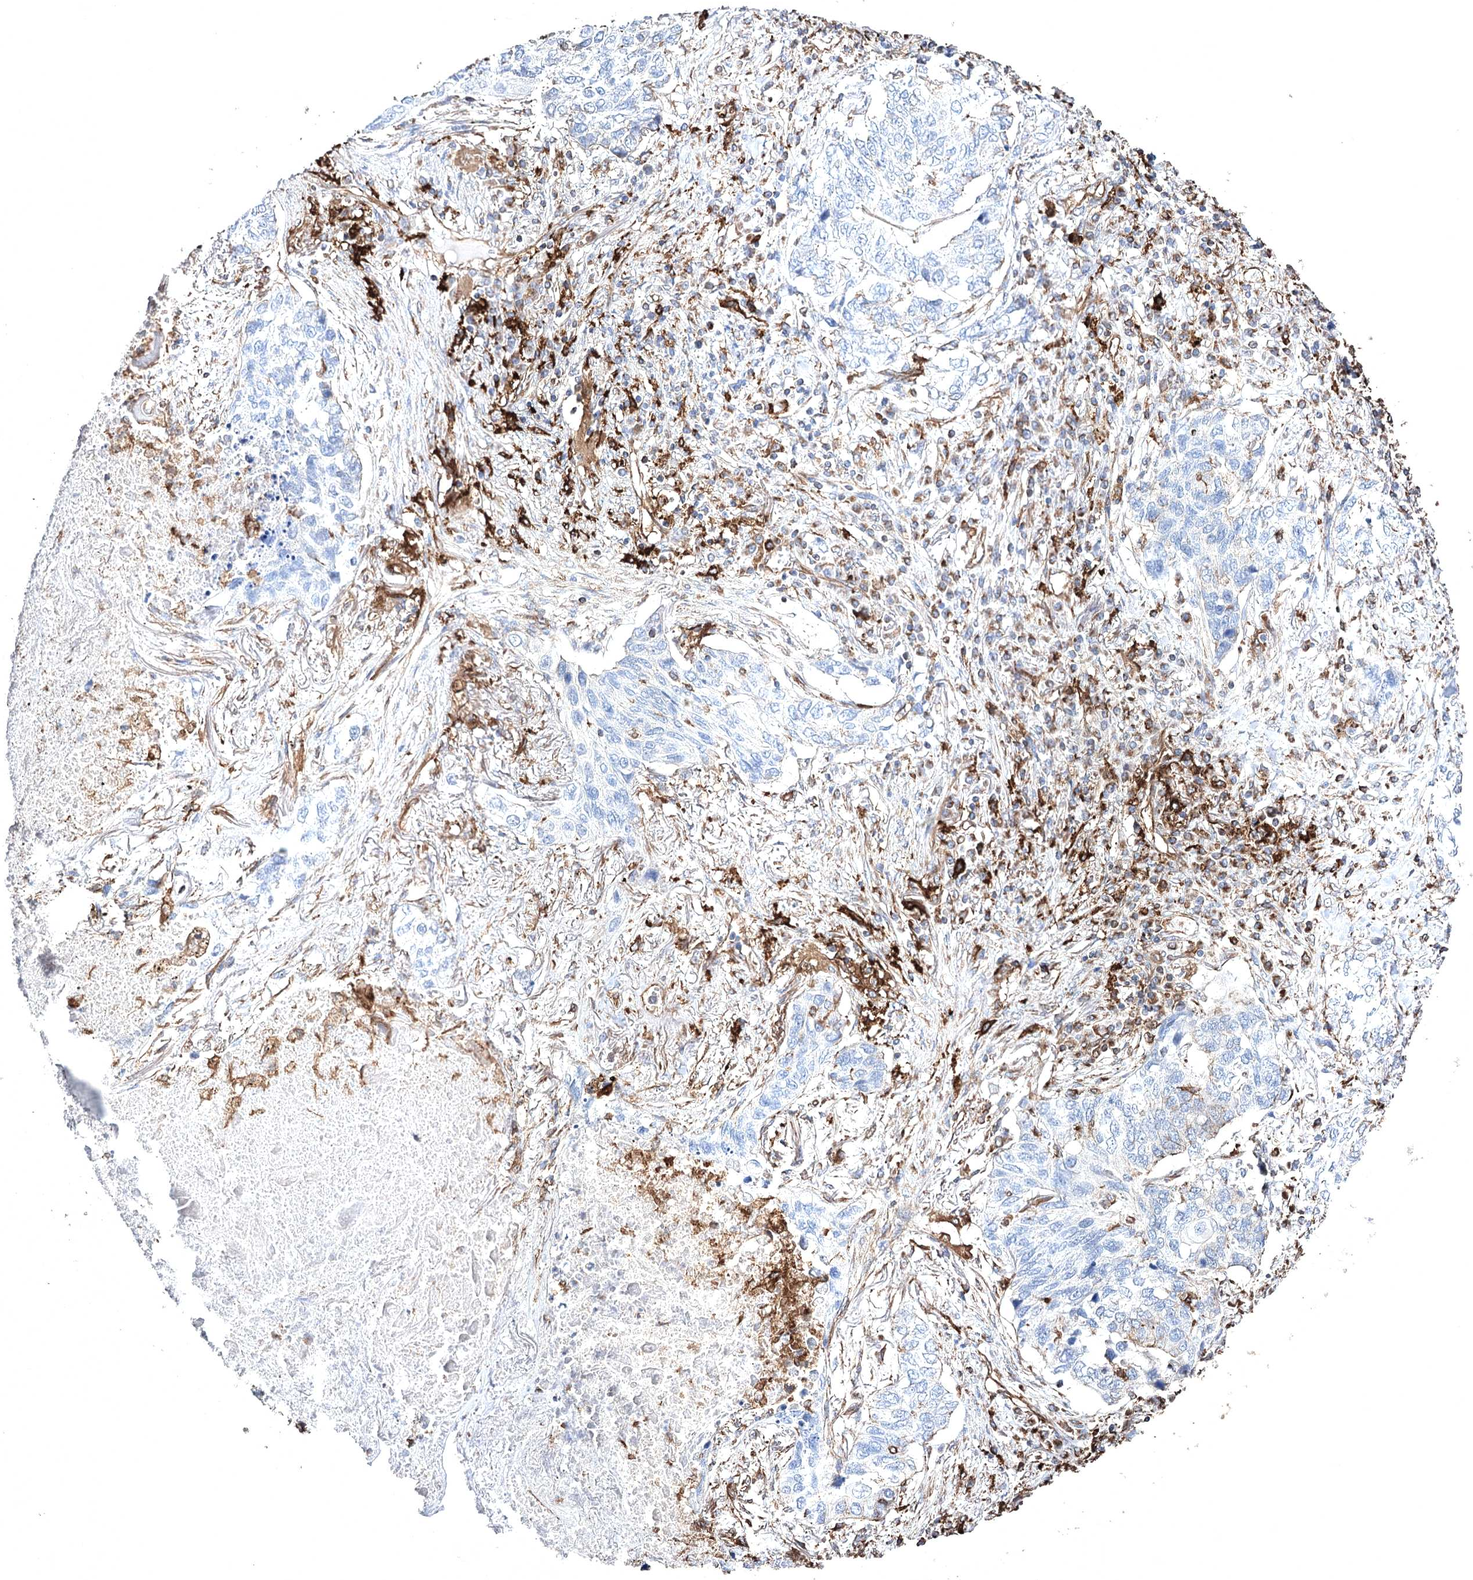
{"staining": {"intensity": "negative", "quantity": "none", "location": "none"}, "tissue": "lung cancer", "cell_type": "Tumor cells", "image_type": "cancer", "snomed": [{"axis": "morphology", "description": "Squamous cell carcinoma, NOS"}, {"axis": "topography", "description": "Lung"}], "caption": "Tumor cells show no significant staining in lung cancer.", "gene": "CLEC4M", "patient": {"sex": "female", "age": 63}}